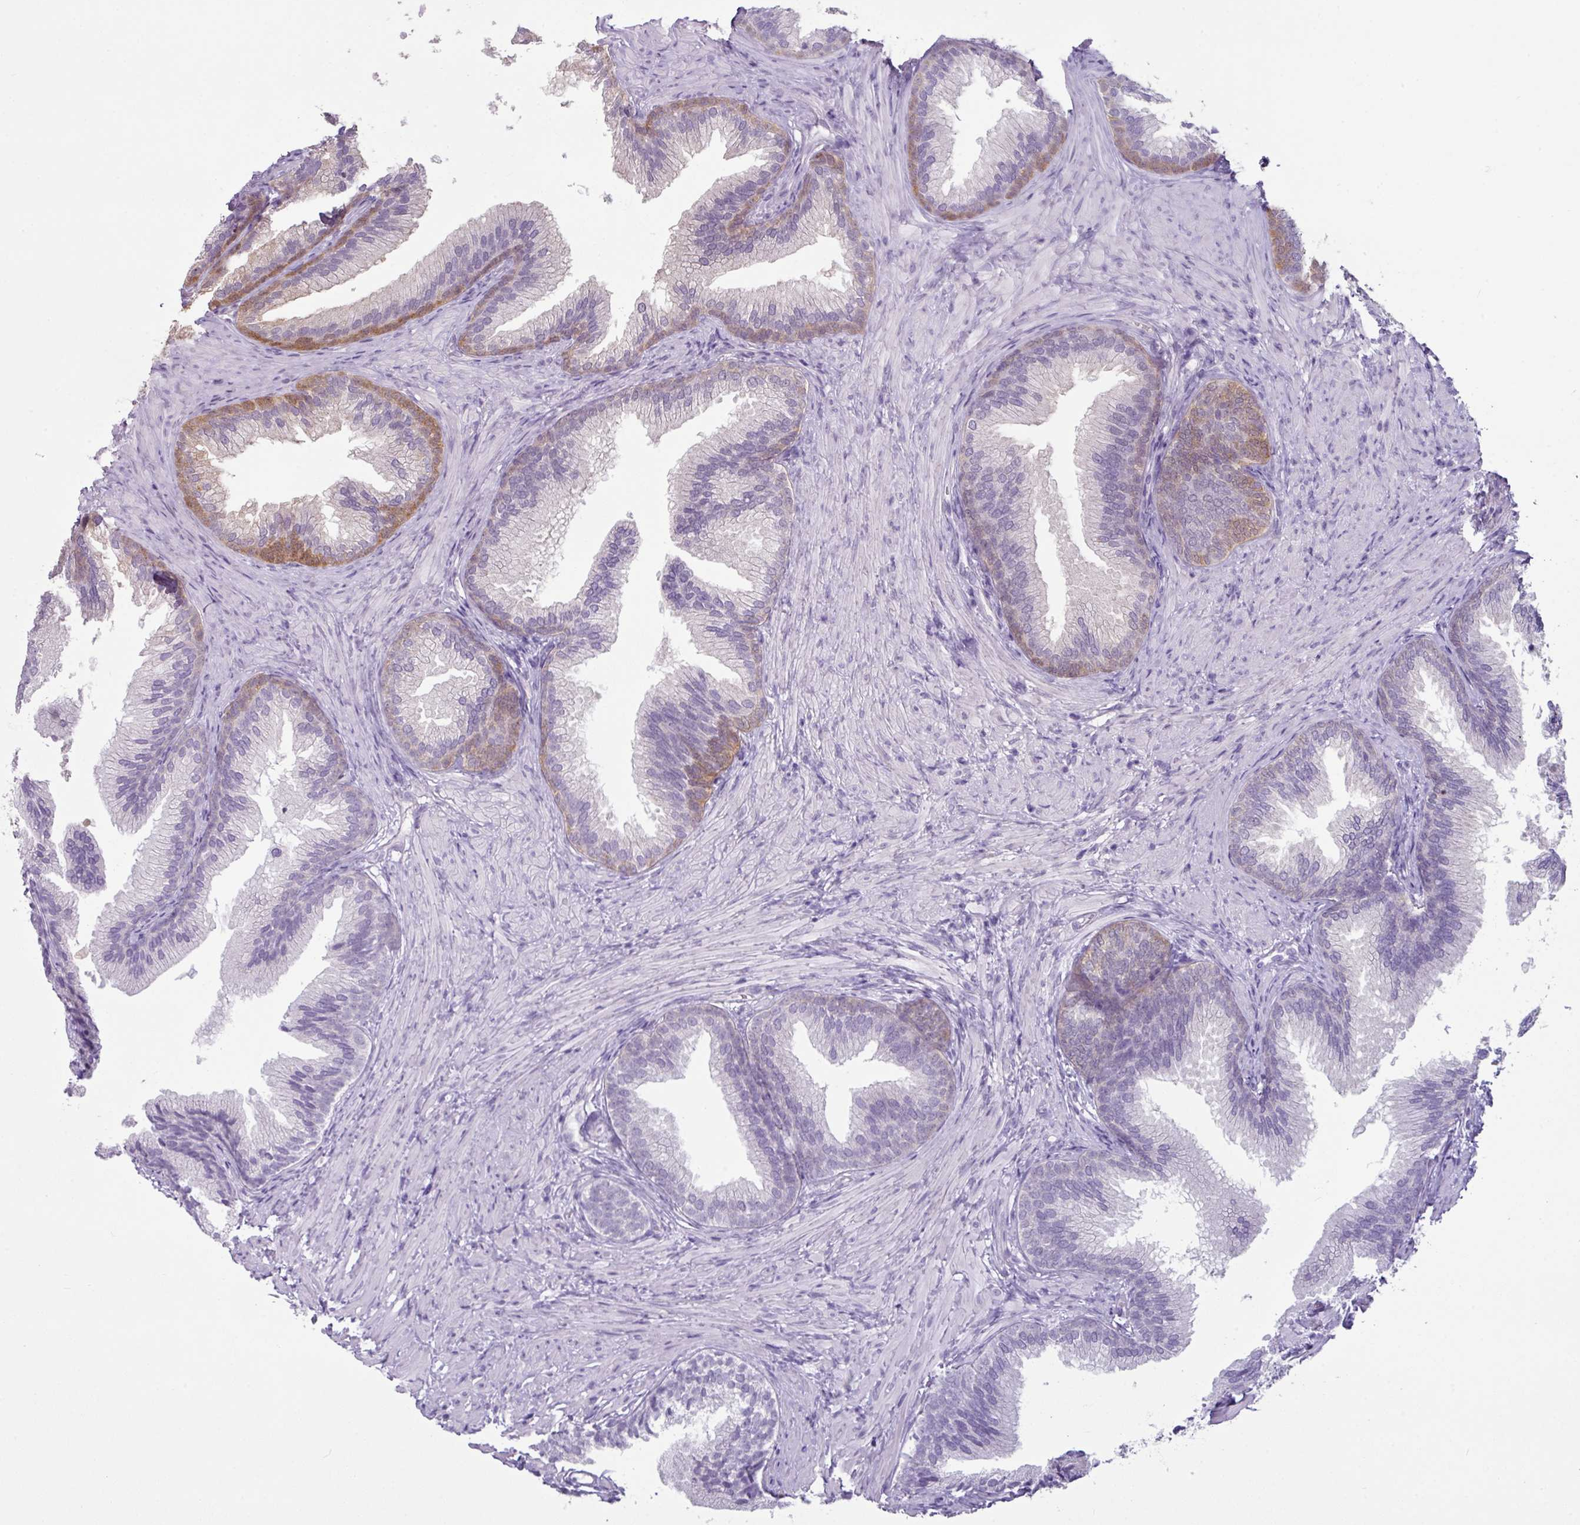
{"staining": {"intensity": "strong", "quantity": "25%-75%", "location": "cytoplasmic/membranous,nuclear"}, "tissue": "prostate", "cell_type": "Glandular cells", "image_type": "normal", "snomed": [{"axis": "morphology", "description": "Normal tissue, NOS"}, {"axis": "topography", "description": "Prostate"}], "caption": "A photomicrograph of human prostate stained for a protein exhibits strong cytoplasmic/membranous,nuclear brown staining in glandular cells. (brown staining indicates protein expression, while blue staining denotes nuclei).", "gene": "TTLL12", "patient": {"sex": "male", "age": 76}}